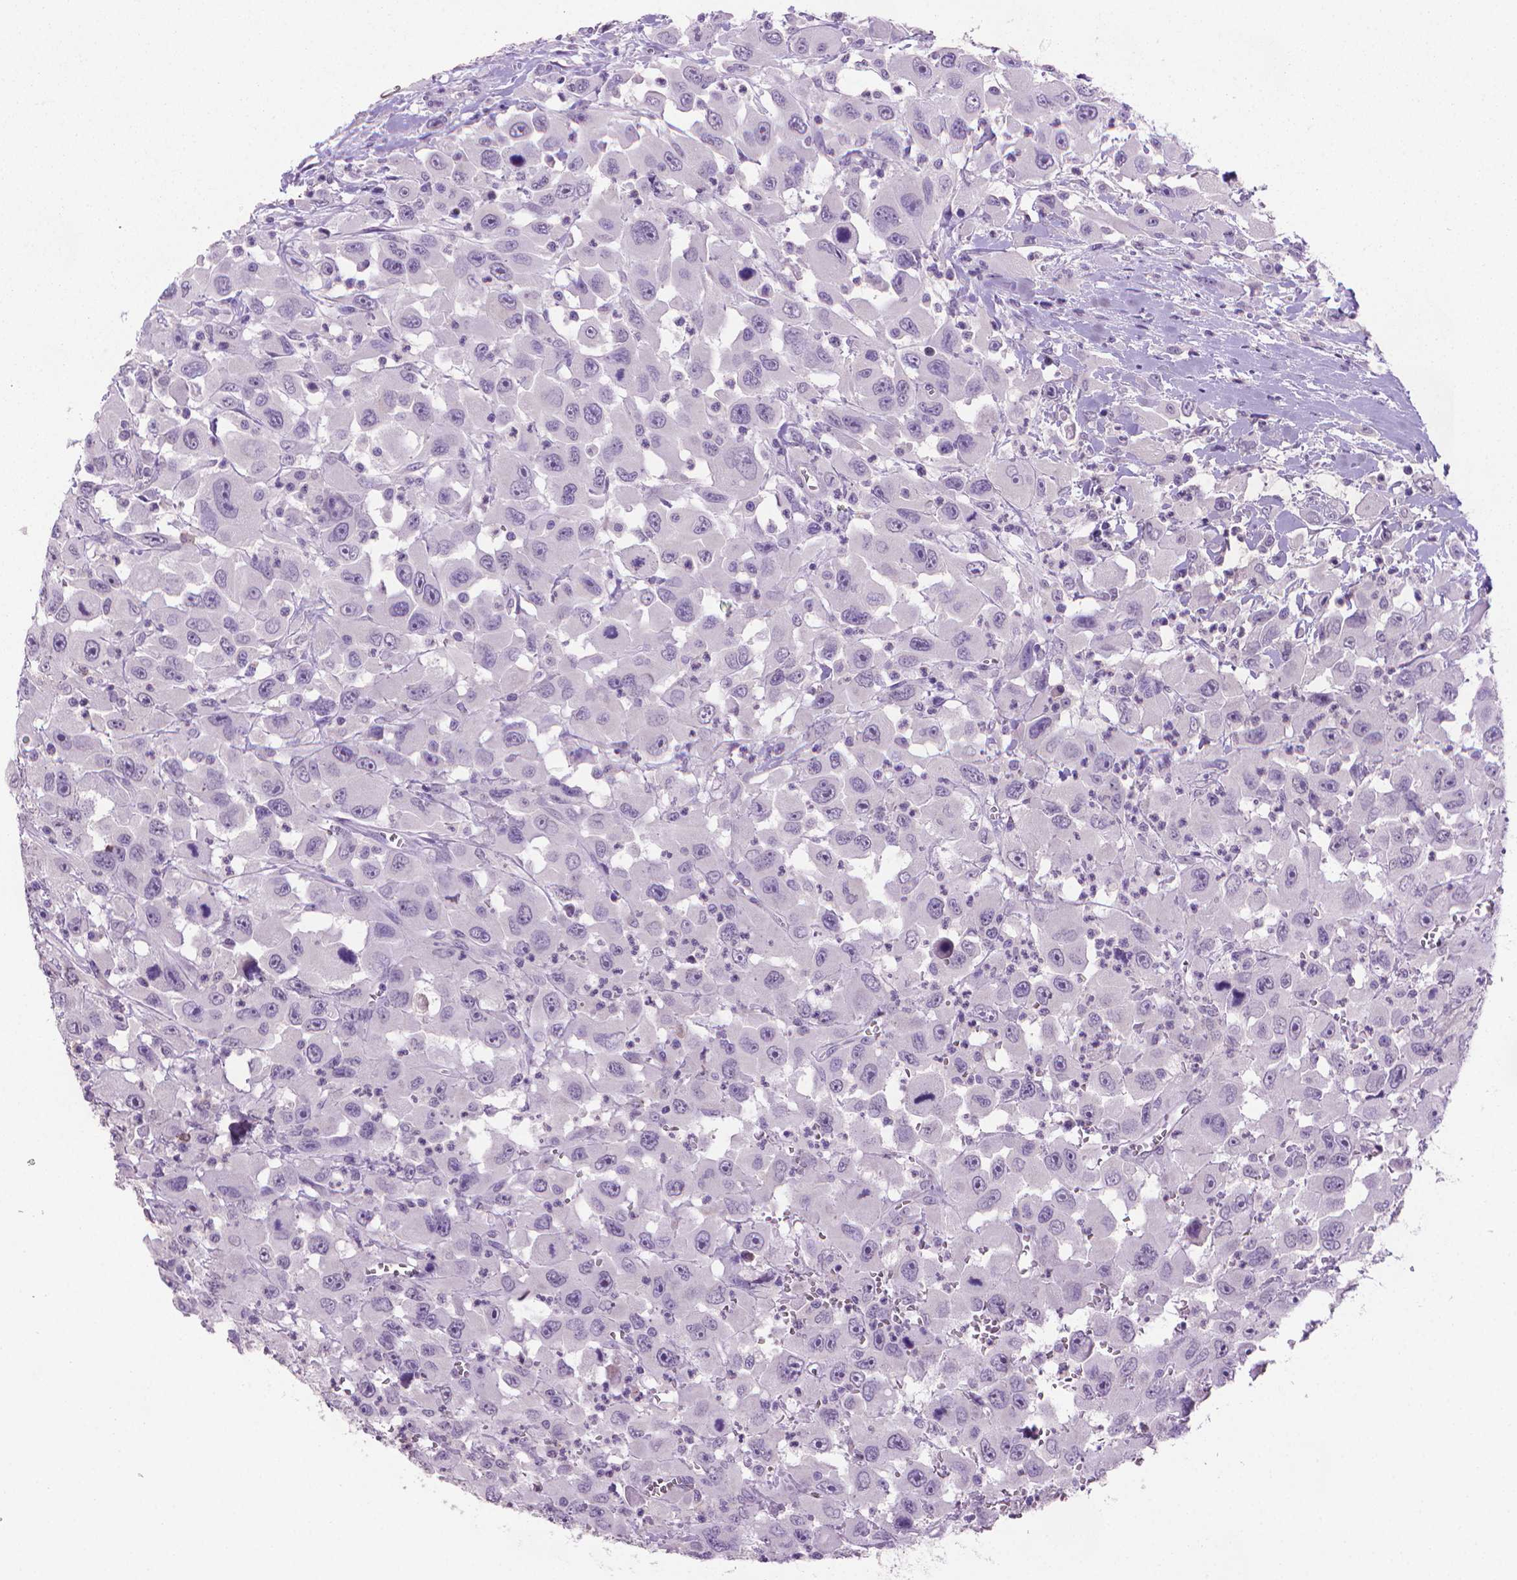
{"staining": {"intensity": "negative", "quantity": "none", "location": "none"}, "tissue": "head and neck cancer", "cell_type": "Tumor cells", "image_type": "cancer", "snomed": [{"axis": "morphology", "description": "Squamous cell carcinoma, NOS"}, {"axis": "morphology", "description": "Squamous cell carcinoma, metastatic, NOS"}, {"axis": "topography", "description": "Oral tissue"}, {"axis": "topography", "description": "Head-Neck"}], "caption": "There is no significant expression in tumor cells of head and neck cancer.", "gene": "MUC1", "patient": {"sex": "female", "age": 85}}